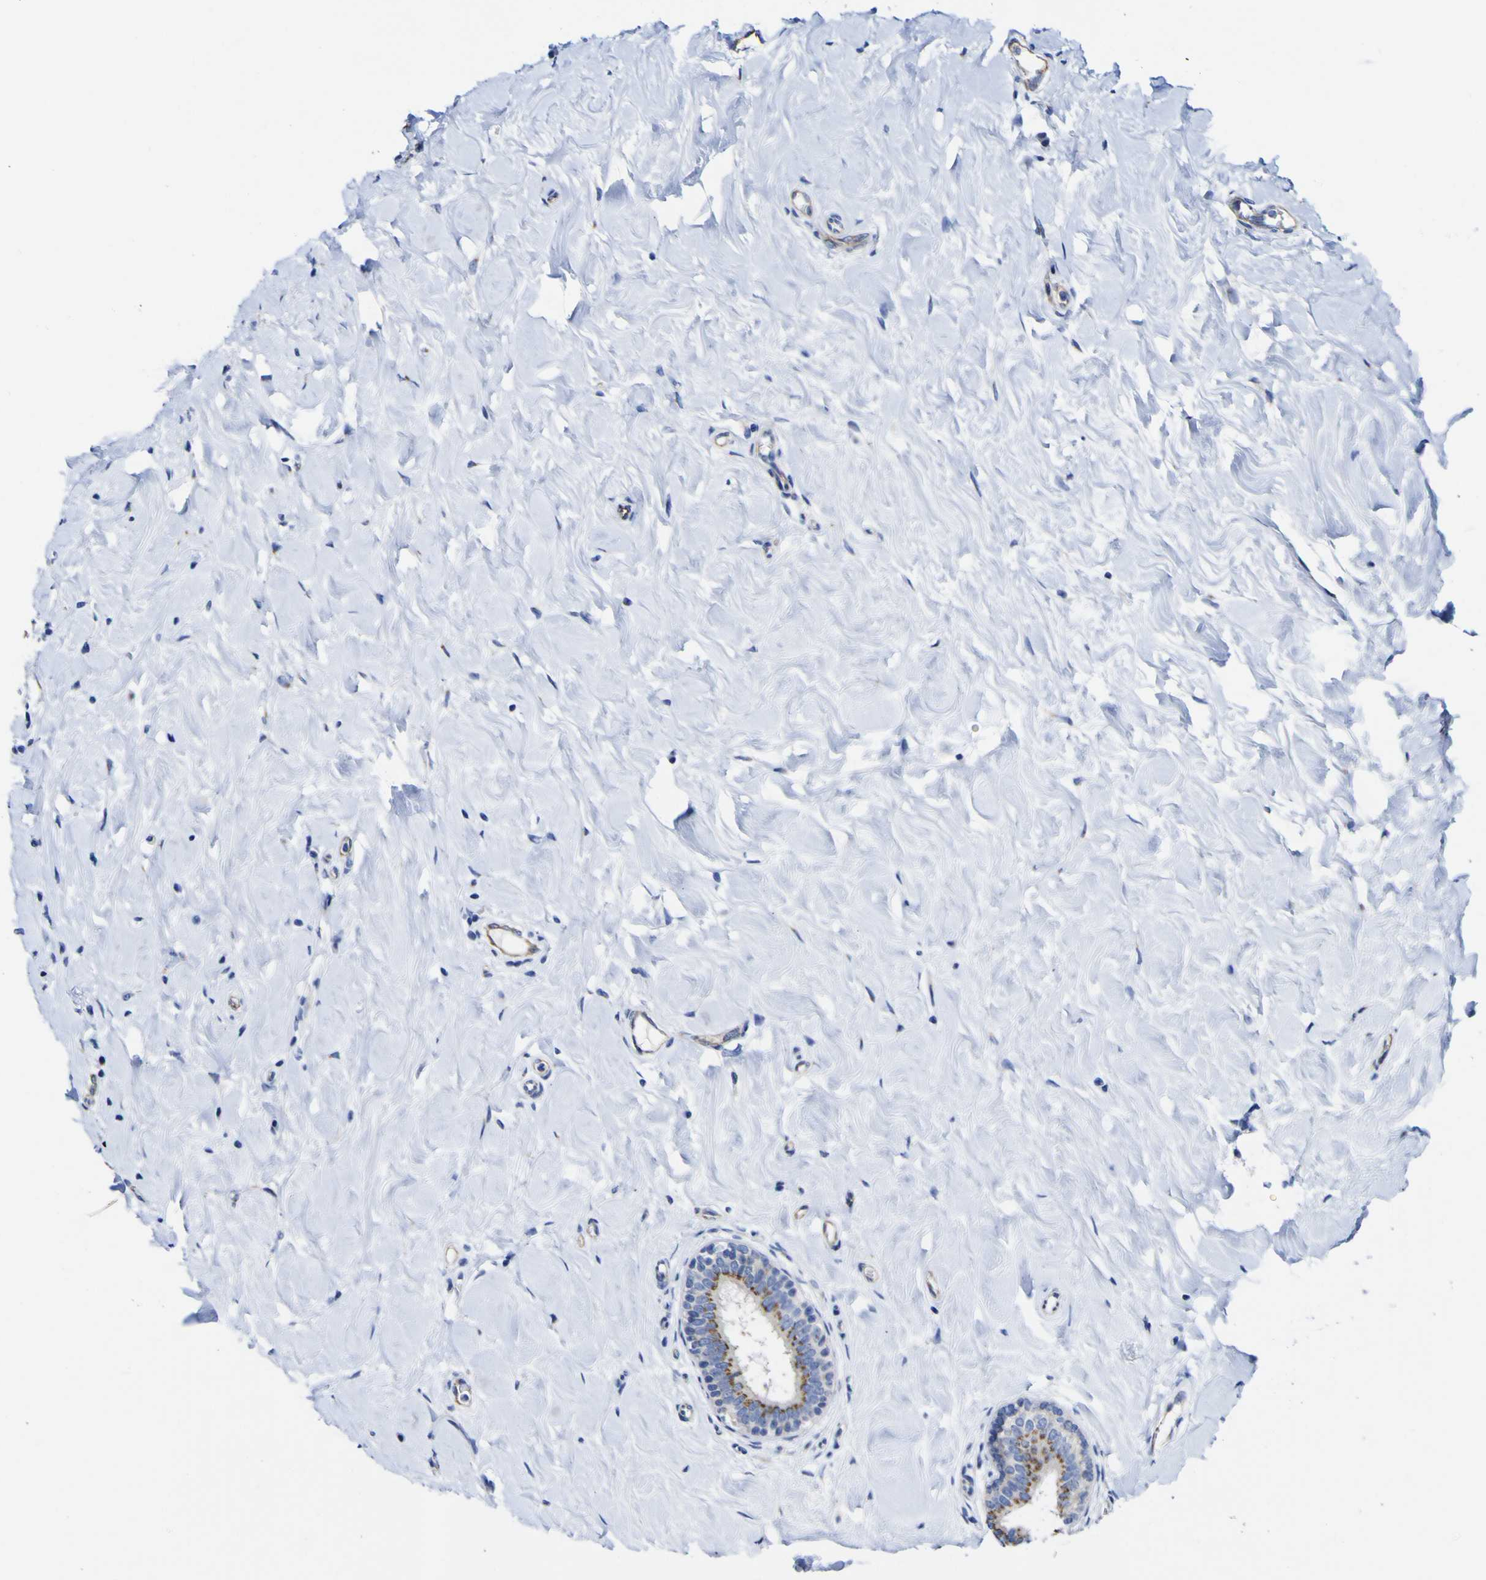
{"staining": {"intensity": "moderate", "quantity": ">75%", "location": "cytoplasmic/membranous"}, "tissue": "breast cancer", "cell_type": "Tumor cells", "image_type": "cancer", "snomed": [{"axis": "morphology", "description": "Normal tissue, NOS"}, {"axis": "morphology", "description": "Duct carcinoma"}, {"axis": "topography", "description": "Breast"}], "caption": "Immunohistochemical staining of breast cancer reveals medium levels of moderate cytoplasmic/membranous protein expression in approximately >75% of tumor cells. The staining was performed using DAB (3,3'-diaminobenzidine), with brown indicating positive protein expression. Nuclei are stained blue with hematoxylin.", "gene": "GOLM1", "patient": {"sex": "female", "age": 40}}